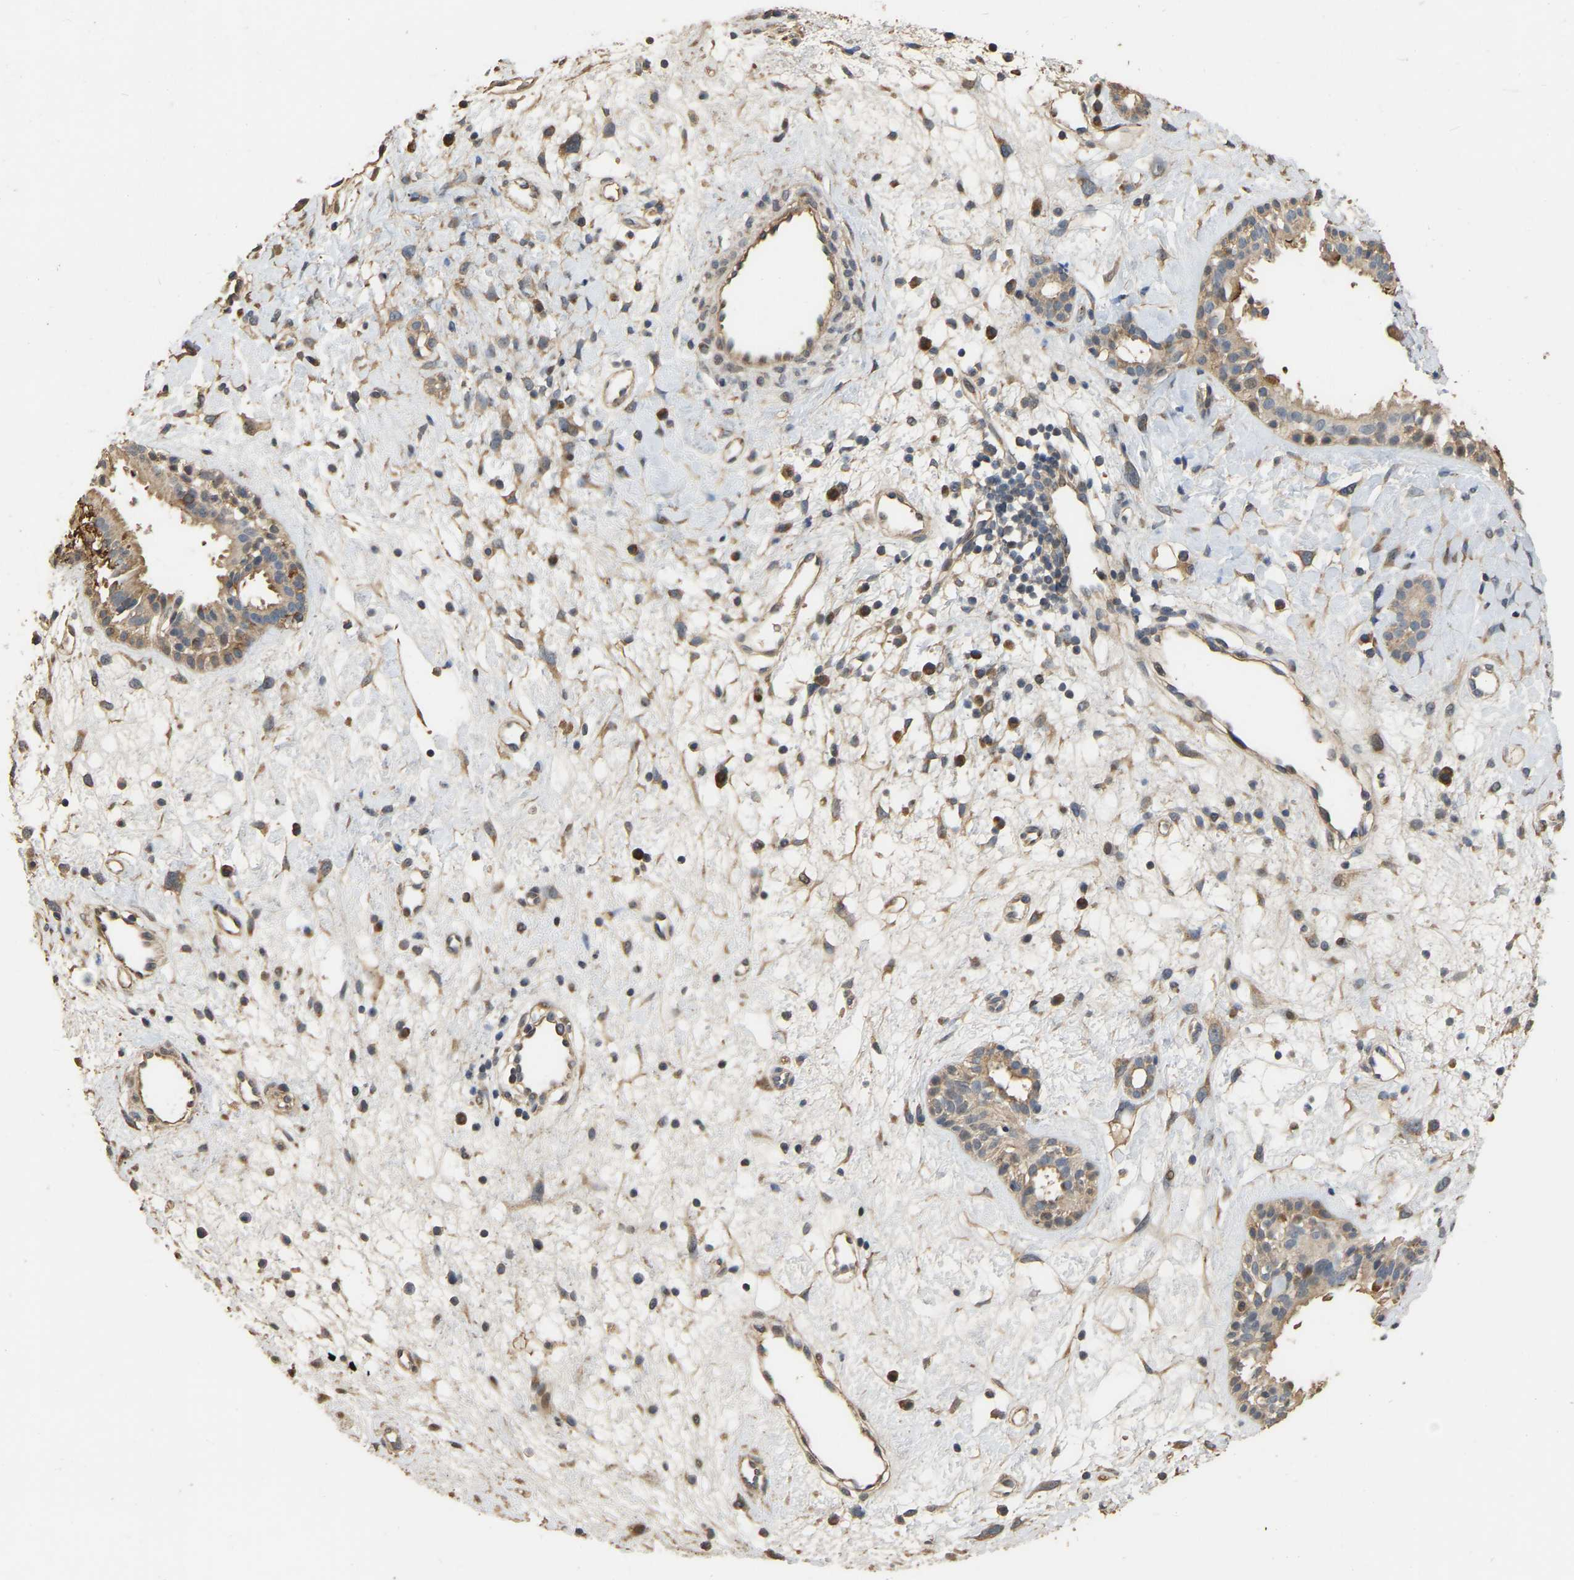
{"staining": {"intensity": "strong", "quantity": ">75%", "location": "cytoplasmic/membranous"}, "tissue": "nasopharynx", "cell_type": "Respiratory epithelial cells", "image_type": "normal", "snomed": [{"axis": "morphology", "description": "Normal tissue, NOS"}, {"axis": "topography", "description": "Nasopharynx"}], "caption": "Nasopharynx stained with a brown dye demonstrates strong cytoplasmic/membranous positive expression in approximately >75% of respiratory epithelial cells.", "gene": "NCS1", "patient": {"sex": "male", "age": 22}}